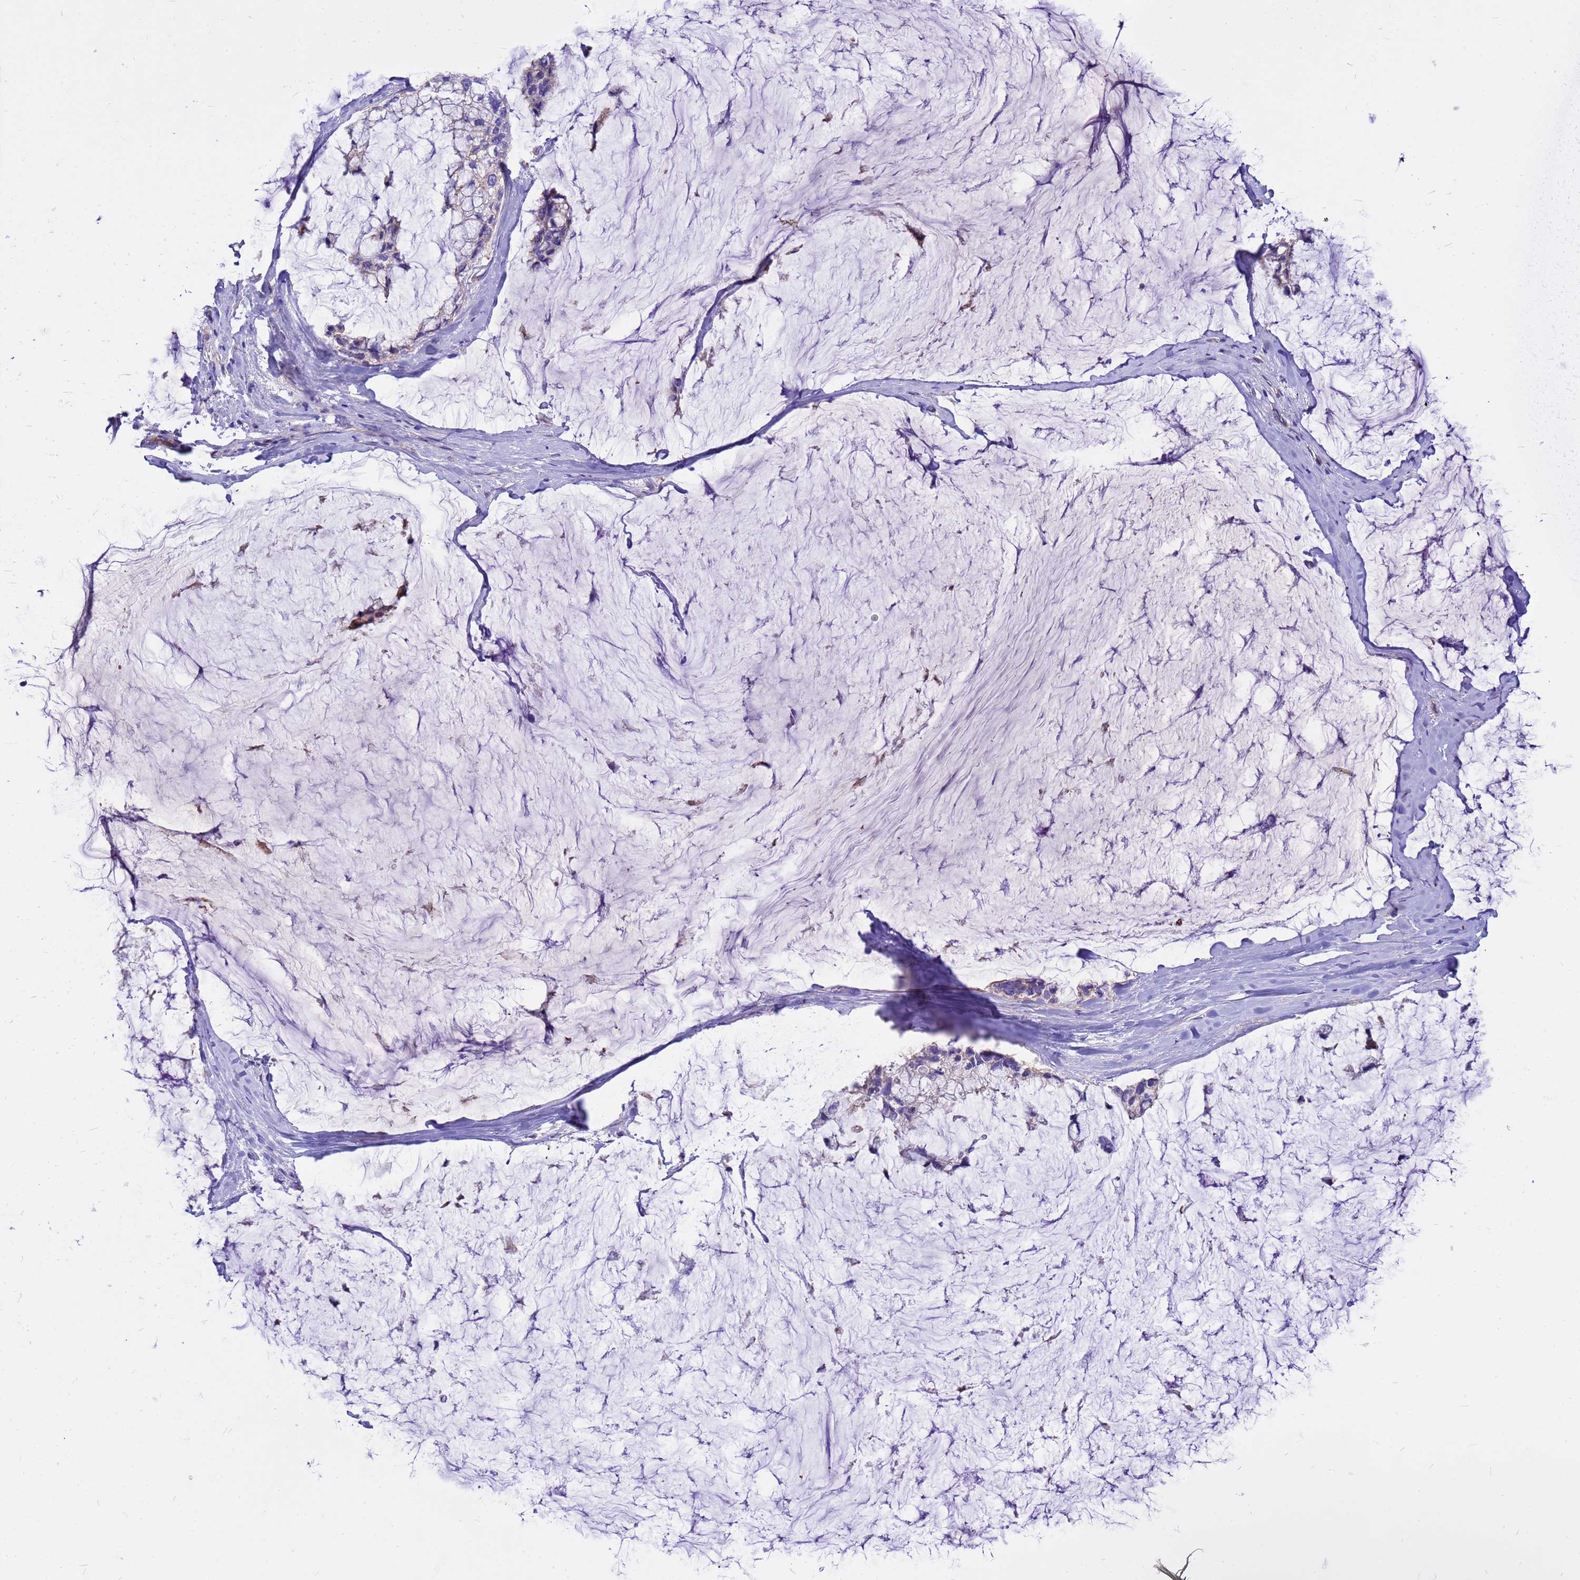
{"staining": {"intensity": "weak", "quantity": "<25%", "location": "cytoplasmic/membranous"}, "tissue": "ovarian cancer", "cell_type": "Tumor cells", "image_type": "cancer", "snomed": [{"axis": "morphology", "description": "Cystadenocarcinoma, mucinous, NOS"}, {"axis": "topography", "description": "Ovary"}], "caption": "An IHC image of ovarian cancer is shown. There is no staining in tumor cells of ovarian cancer.", "gene": "CRHBP", "patient": {"sex": "female", "age": 39}}